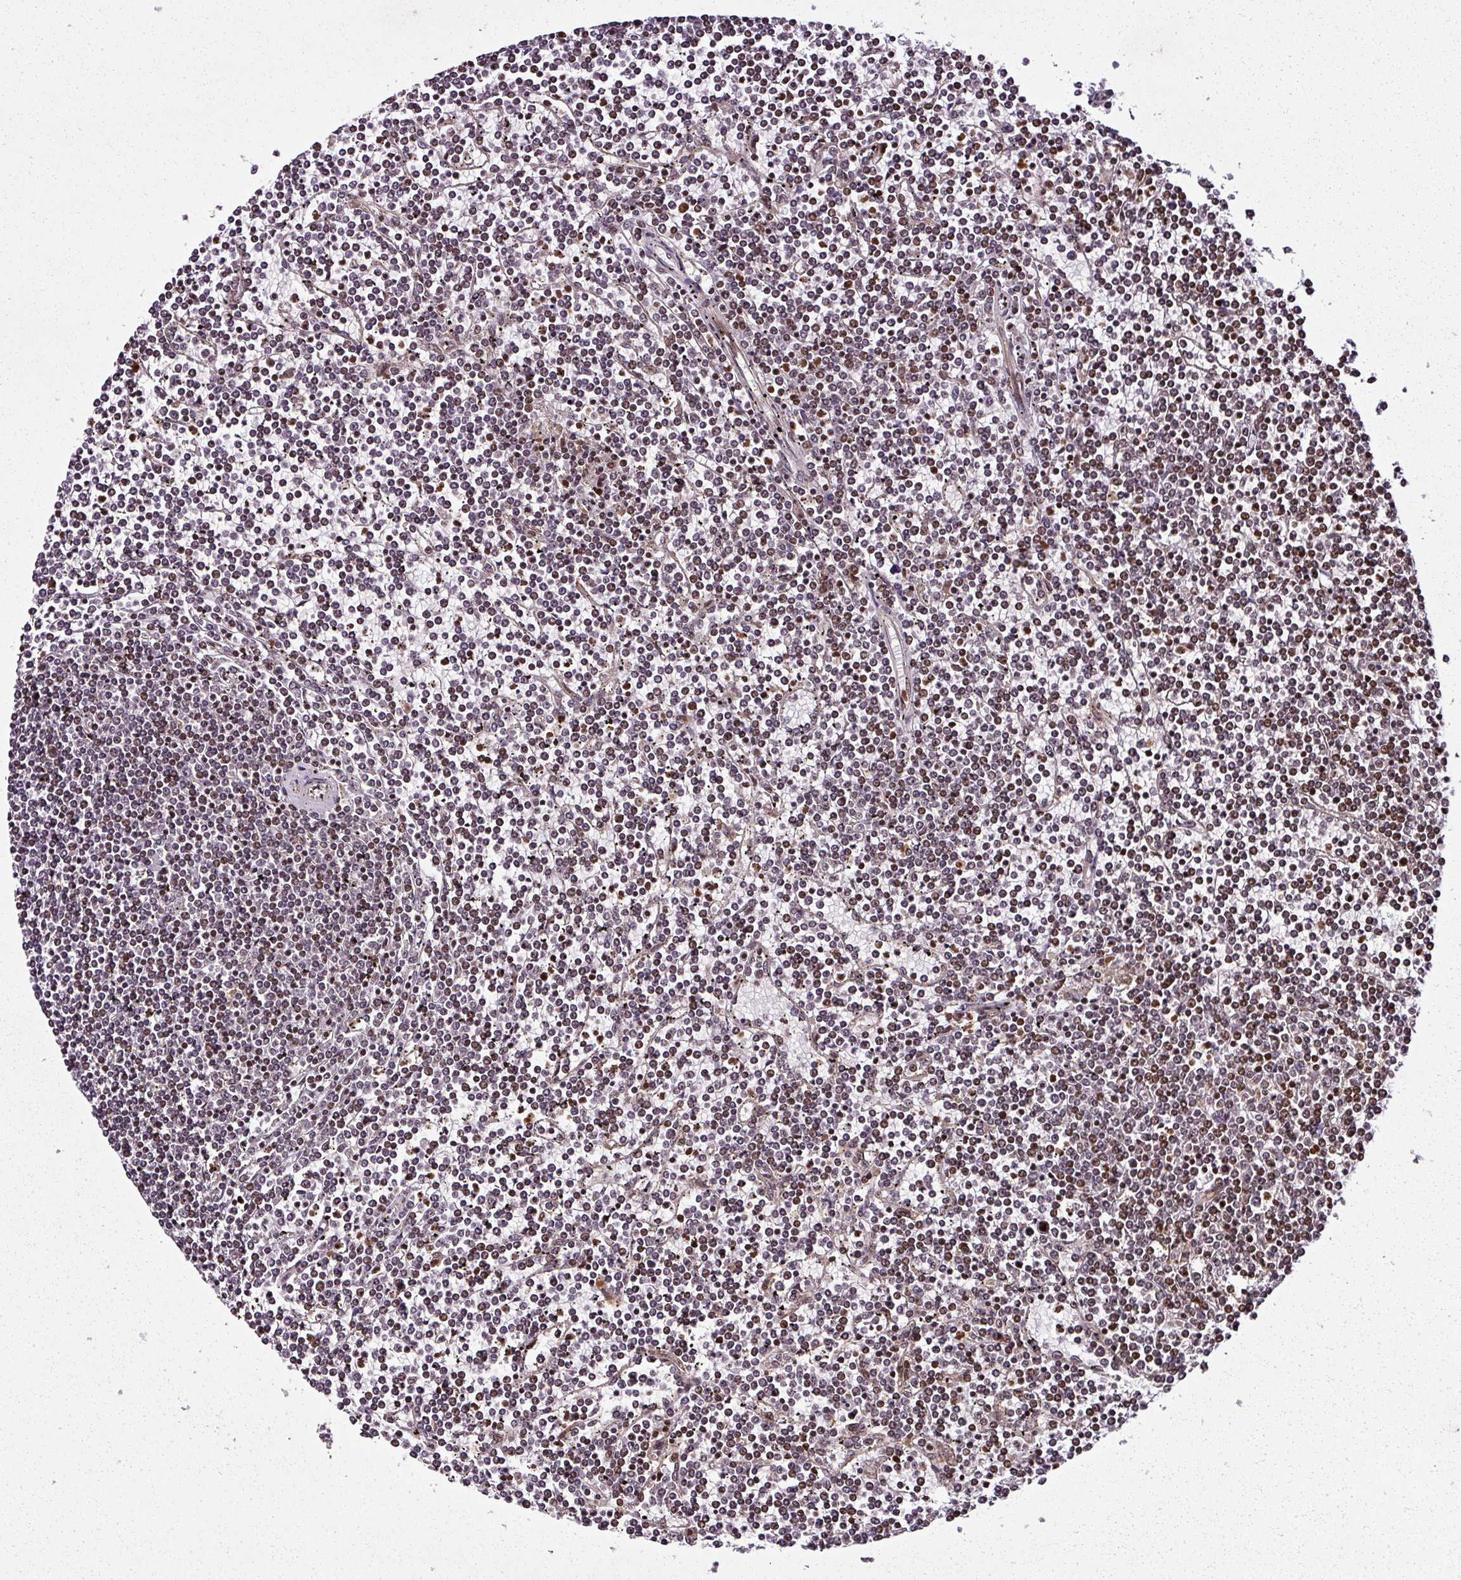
{"staining": {"intensity": "weak", "quantity": ">75%", "location": "nuclear"}, "tissue": "lymphoma", "cell_type": "Tumor cells", "image_type": "cancer", "snomed": [{"axis": "morphology", "description": "Malignant lymphoma, non-Hodgkin's type, Low grade"}, {"axis": "topography", "description": "Spleen"}], "caption": "A micrograph of human malignant lymphoma, non-Hodgkin's type (low-grade) stained for a protein reveals weak nuclear brown staining in tumor cells.", "gene": "COPRS", "patient": {"sex": "female", "age": 19}}